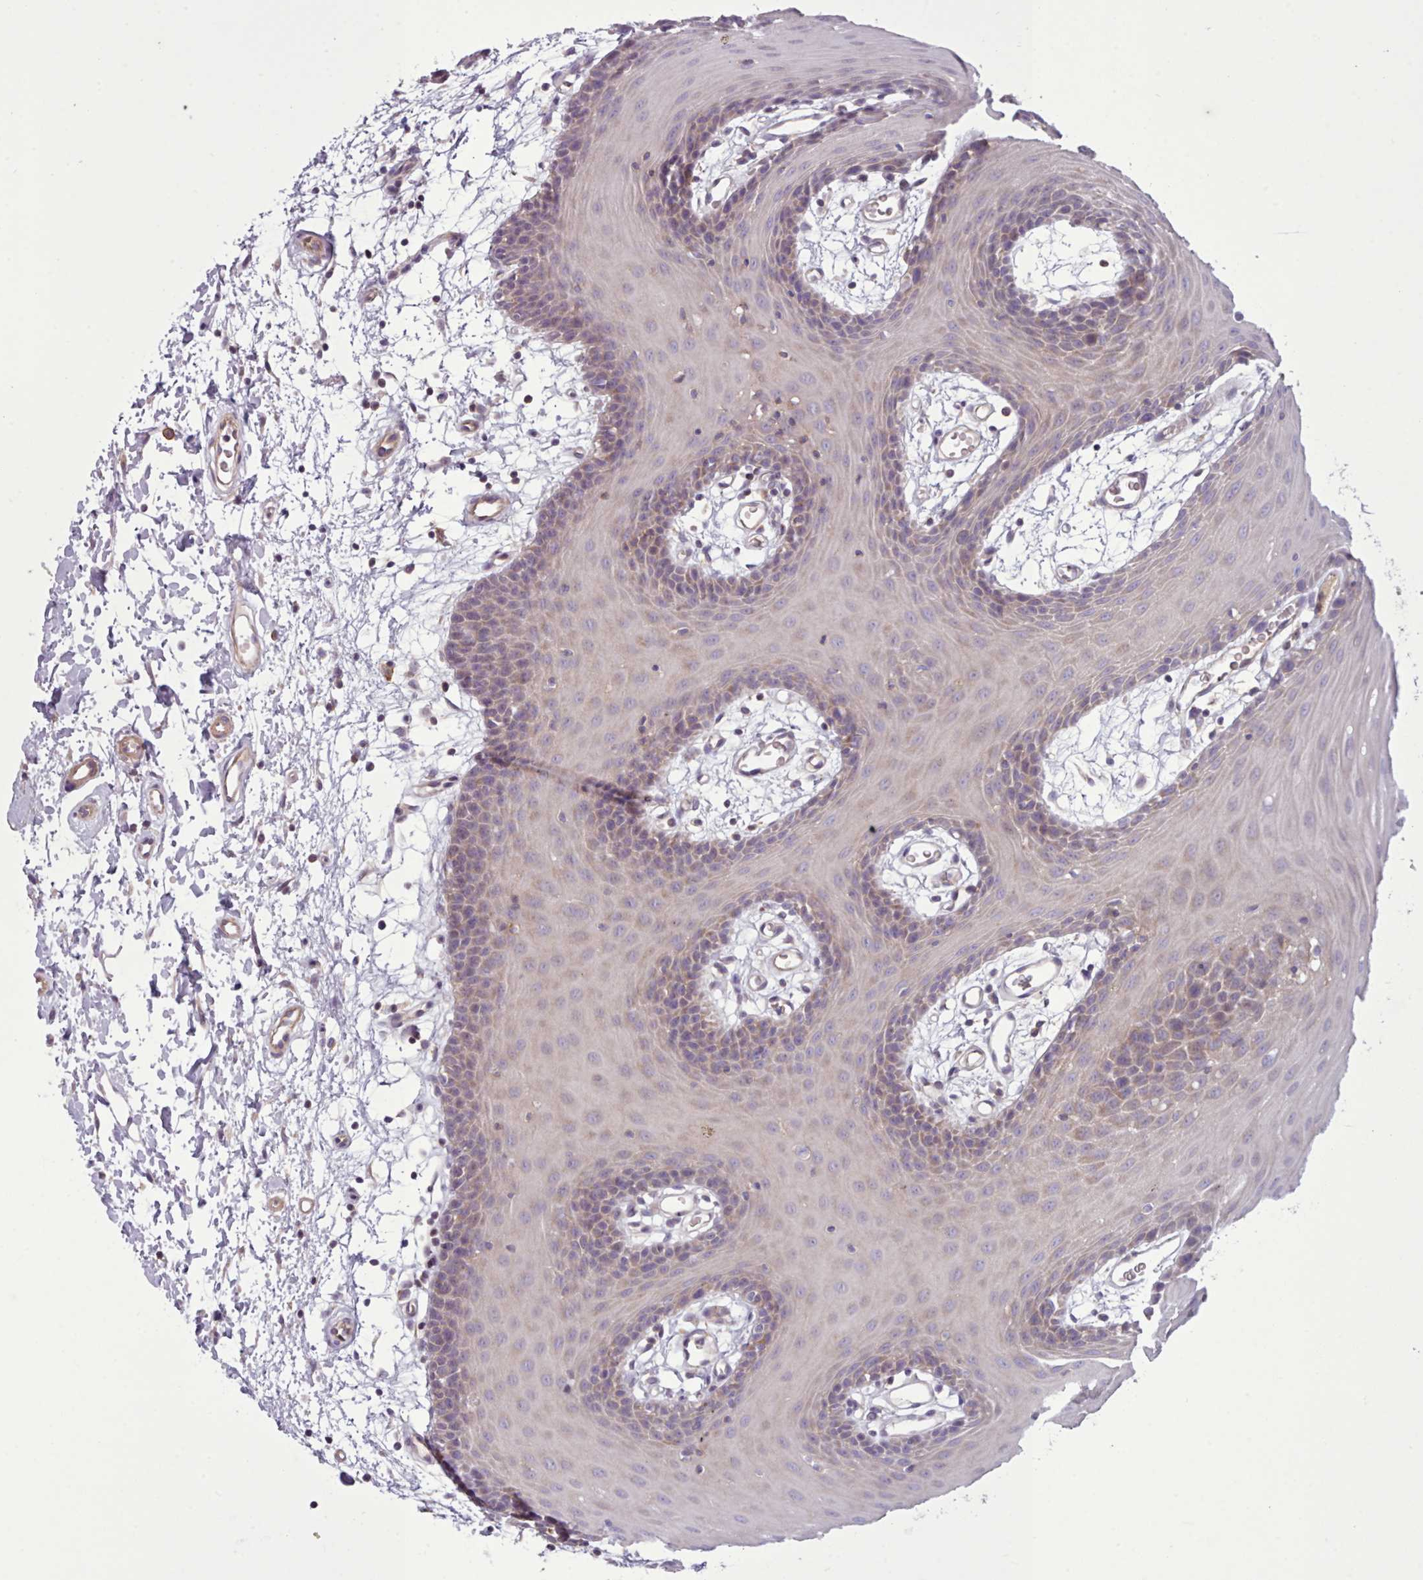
{"staining": {"intensity": "weak", "quantity": "<25%", "location": "cytoplasmic/membranous"}, "tissue": "oral mucosa", "cell_type": "Squamous epithelial cells", "image_type": "normal", "snomed": [{"axis": "morphology", "description": "Normal tissue, NOS"}, {"axis": "topography", "description": "Skeletal muscle"}, {"axis": "topography", "description": "Oral tissue"}, {"axis": "topography", "description": "Salivary gland"}, {"axis": "topography", "description": "Peripheral nerve tissue"}], "caption": "Immunohistochemistry (IHC) of normal human oral mucosa displays no positivity in squamous epithelial cells. (Brightfield microscopy of DAB (3,3'-diaminobenzidine) immunohistochemistry (IHC) at high magnification).", "gene": "TENT4B", "patient": {"sex": "male", "age": 54}}